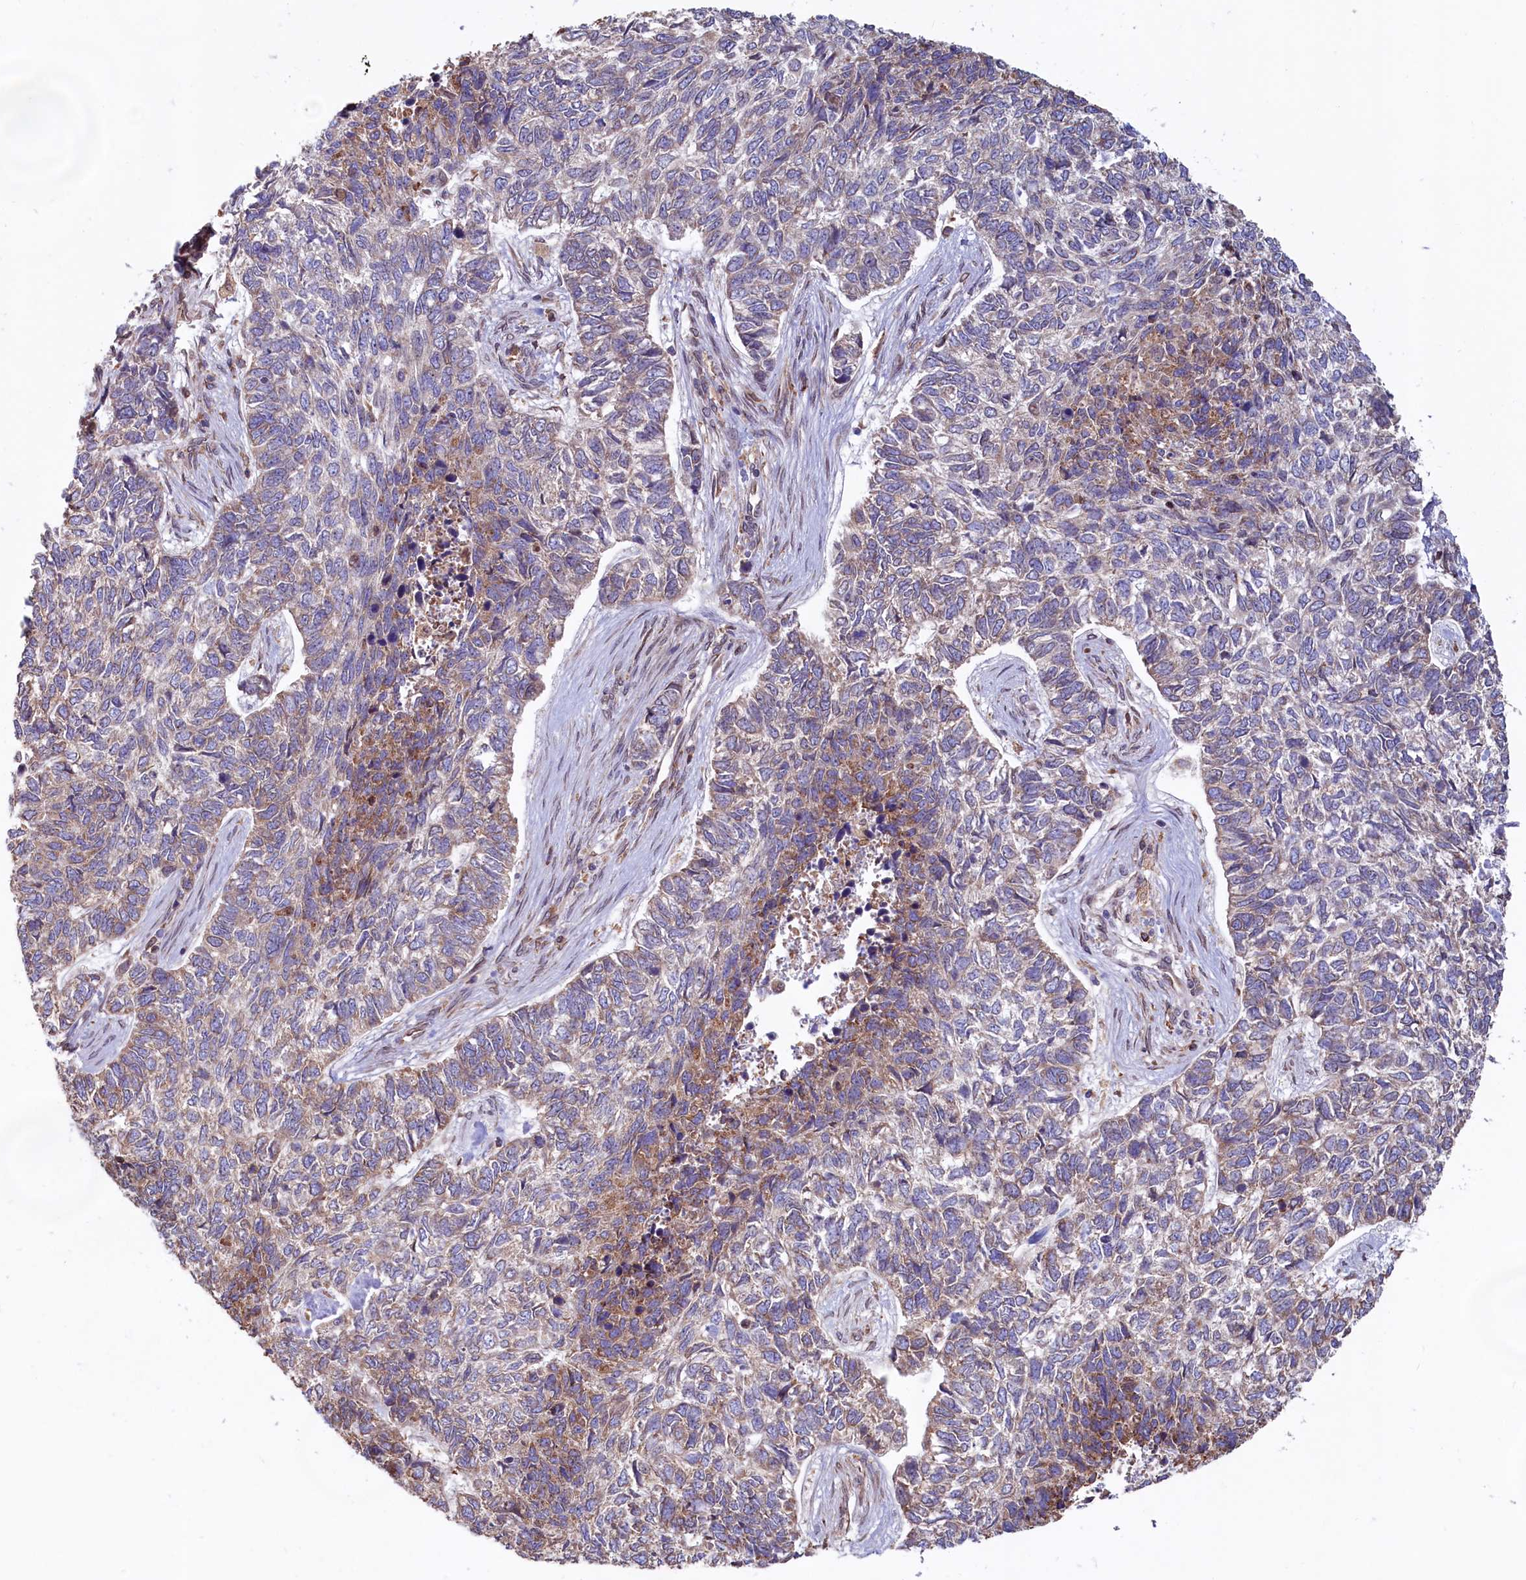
{"staining": {"intensity": "moderate", "quantity": "25%-75%", "location": "cytoplasmic/membranous"}, "tissue": "skin cancer", "cell_type": "Tumor cells", "image_type": "cancer", "snomed": [{"axis": "morphology", "description": "Basal cell carcinoma"}, {"axis": "topography", "description": "Skin"}], "caption": "DAB (3,3'-diaminobenzidine) immunohistochemical staining of skin basal cell carcinoma reveals moderate cytoplasmic/membranous protein expression in approximately 25%-75% of tumor cells.", "gene": "TBC1D19", "patient": {"sex": "female", "age": 65}}